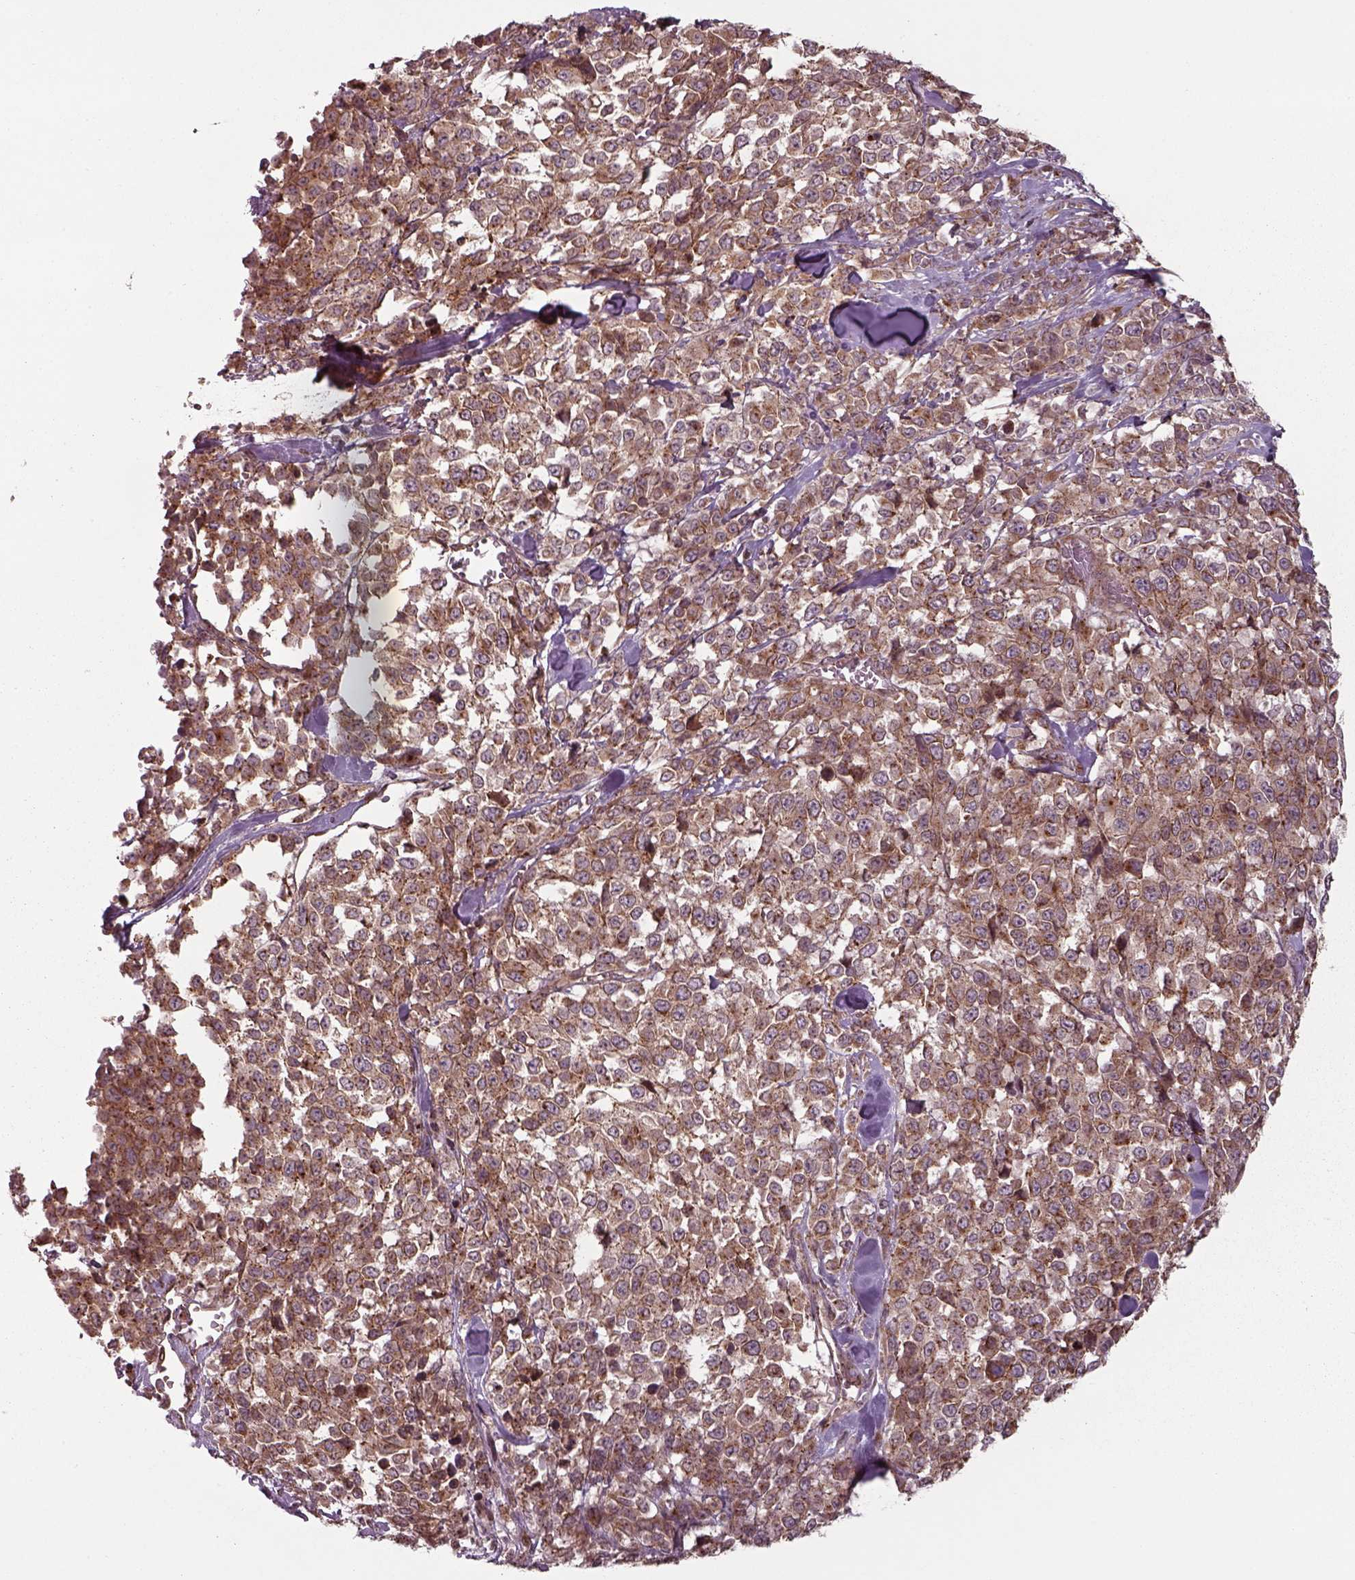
{"staining": {"intensity": "moderate", "quantity": ">75%", "location": "cytoplasmic/membranous"}, "tissue": "melanoma", "cell_type": "Tumor cells", "image_type": "cancer", "snomed": [{"axis": "morphology", "description": "Malignant melanoma, Metastatic site"}, {"axis": "topography", "description": "Skin"}], "caption": "A high-resolution image shows immunohistochemistry staining of melanoma, which exhibits moderate cytoplasmic/membranous expression in approximately >75% of tumor cells.", "gene": "CHMP3", "patient": {"sex": "male", "age": 84}}